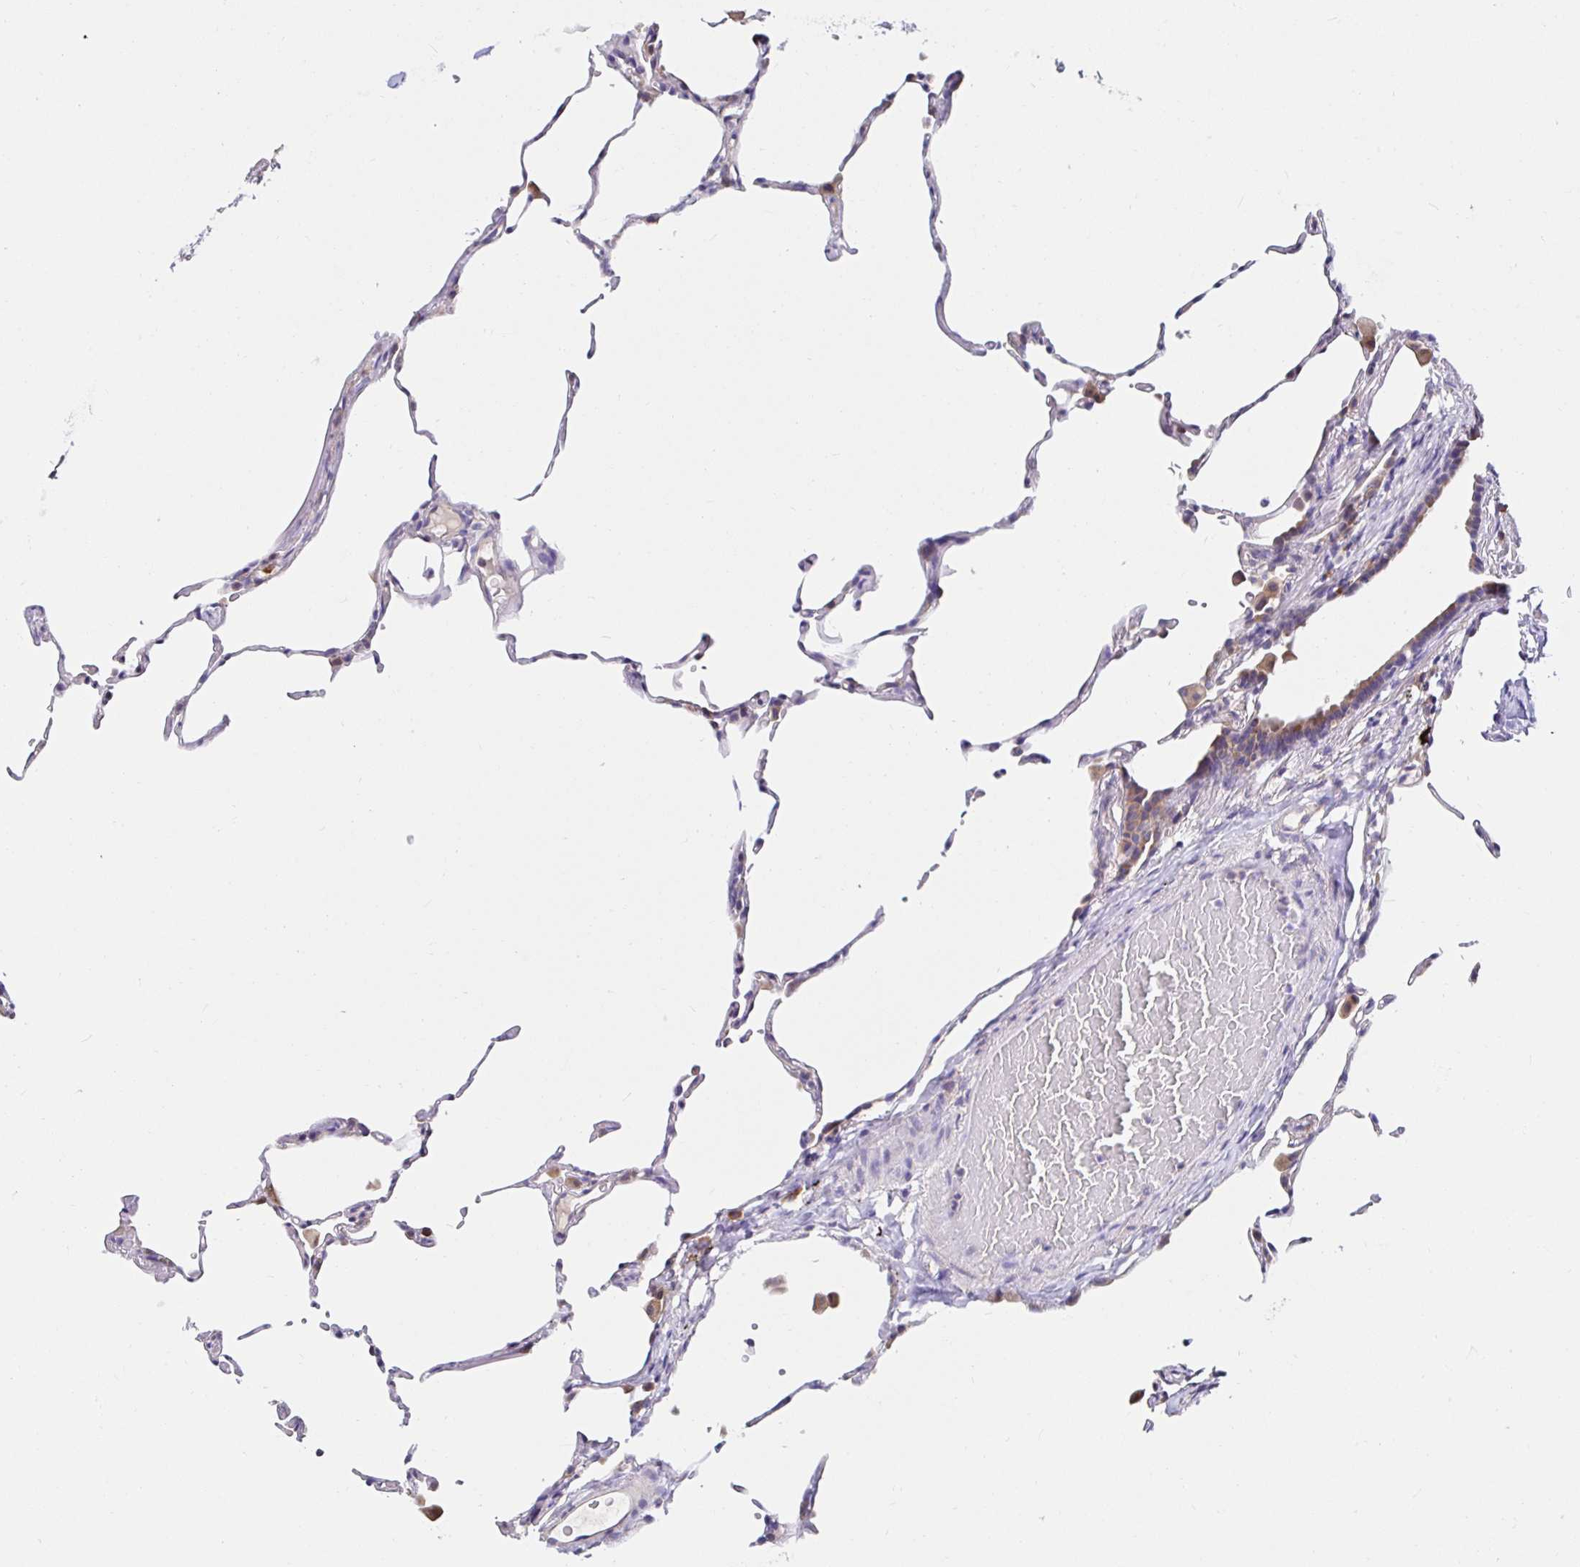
{"staining": {"intensity": "negative", "quantity": "none", "location": "none"}, "tissue": "lung", "cell_type": "Alveolar cells", "image_type": "normal", "snomed": [{"axis": "morphology", "description": "Normal tissue, NOS"}, {"axis": "topography", "description": "Lung"}], "caption": "Immunohistochemistry (IHC) of normal human lung displays no positivity in alveolar cells. (DAB immunohistochemistry (IHC), high magnification).", "gene": "VSIG2", "patient": {"sex": "female", "age": 57}}